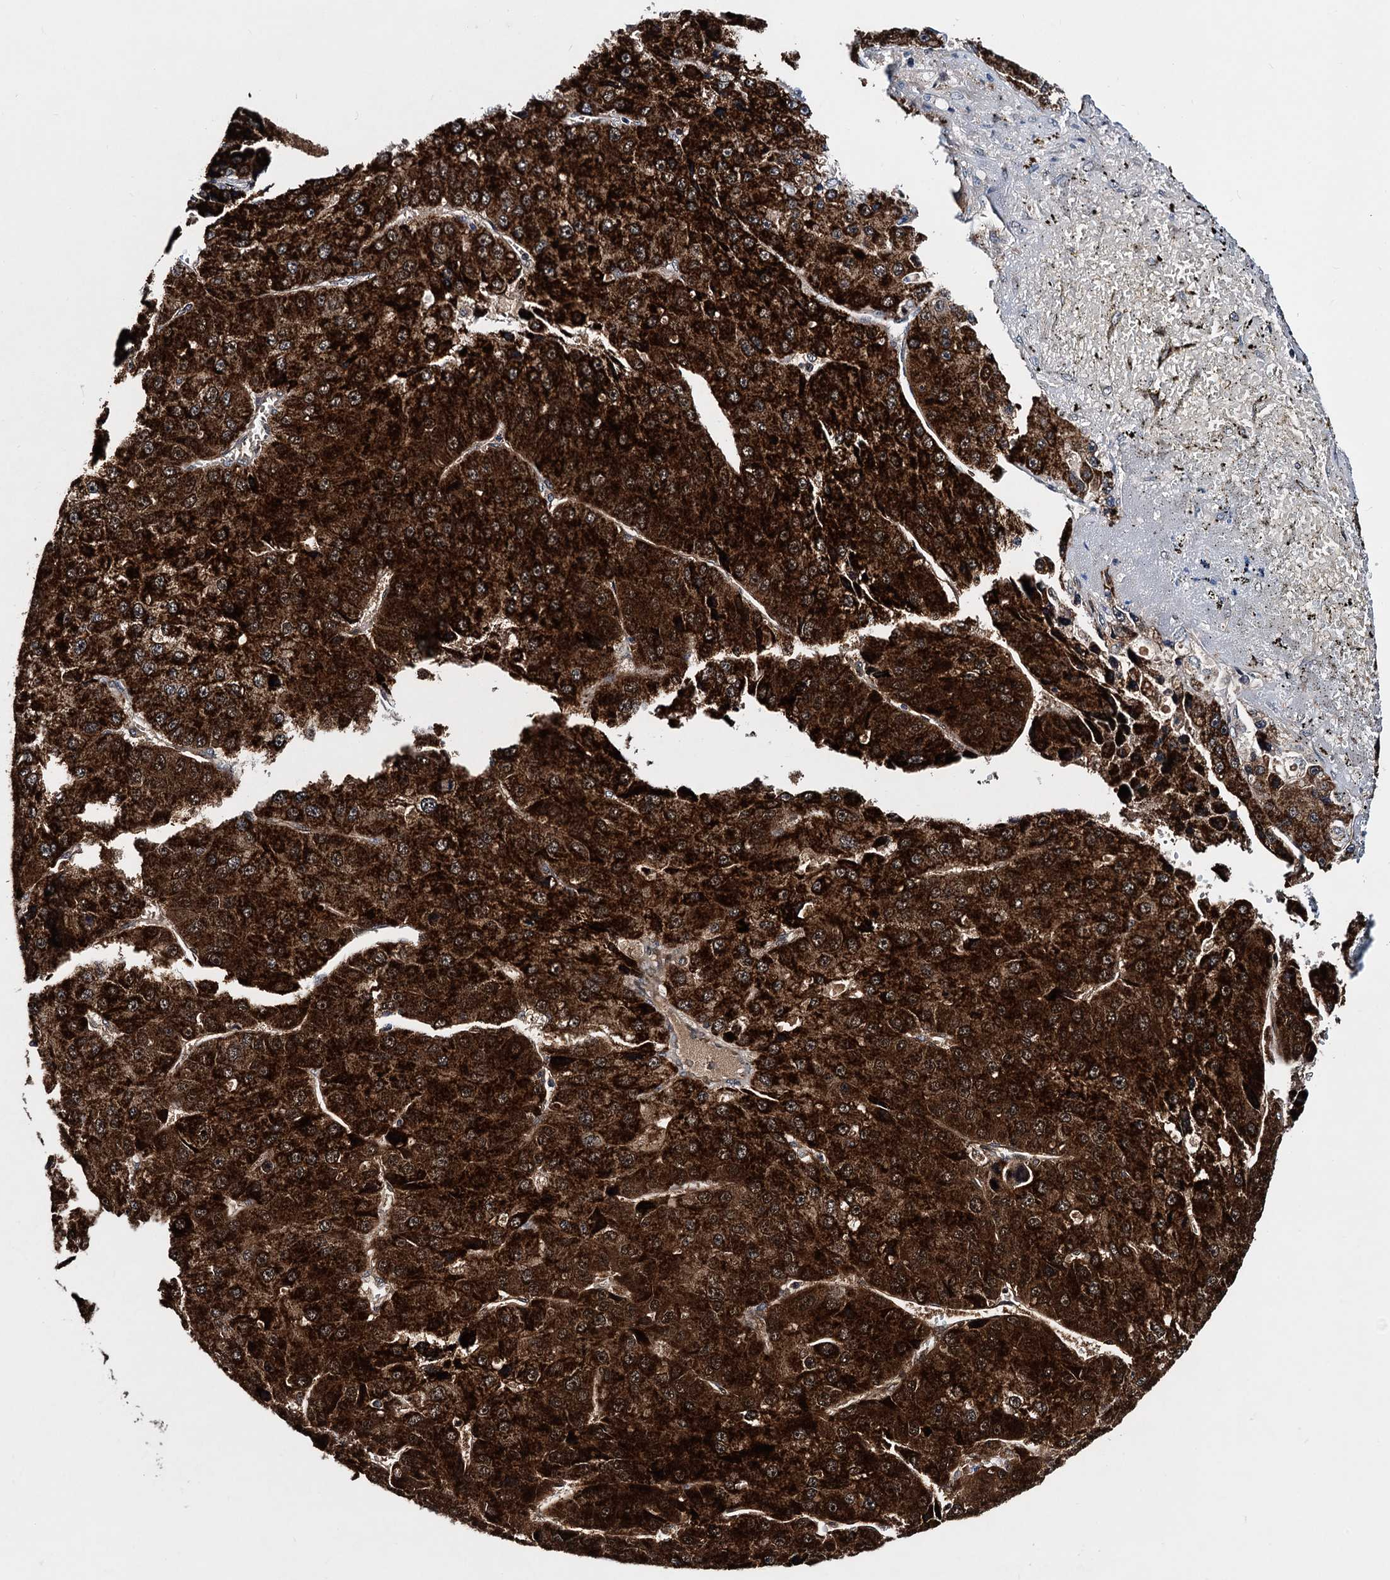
{"staining": {"intensity": "strong", "quantity": ">75%", "location": "cytoplasmic/membranous"}, "tissue": "liver cancer", "cell_type": "Tumor cells", "image_type": "cancer", "snomed": [{"axis": "morphology", "description": "Carcinoma, Hepatocellular, NOS"}, {"axis": "topography", "description": "Liver"}], "caption": "Liver cancer (hepatocellular carcinoma) stained with DAB (3,3'-diaminobenzidine) immunohistochemistry exhibits high levels of strong cytoplasmic/membranous expression in approximately >75% of tumor cells. (Stains: DAB in brown, nuclei in blue, Microscopy: brightfield microscopy at high magnification).", "gene": "COA4", "patient": {"sex": "female", "age": 73}}